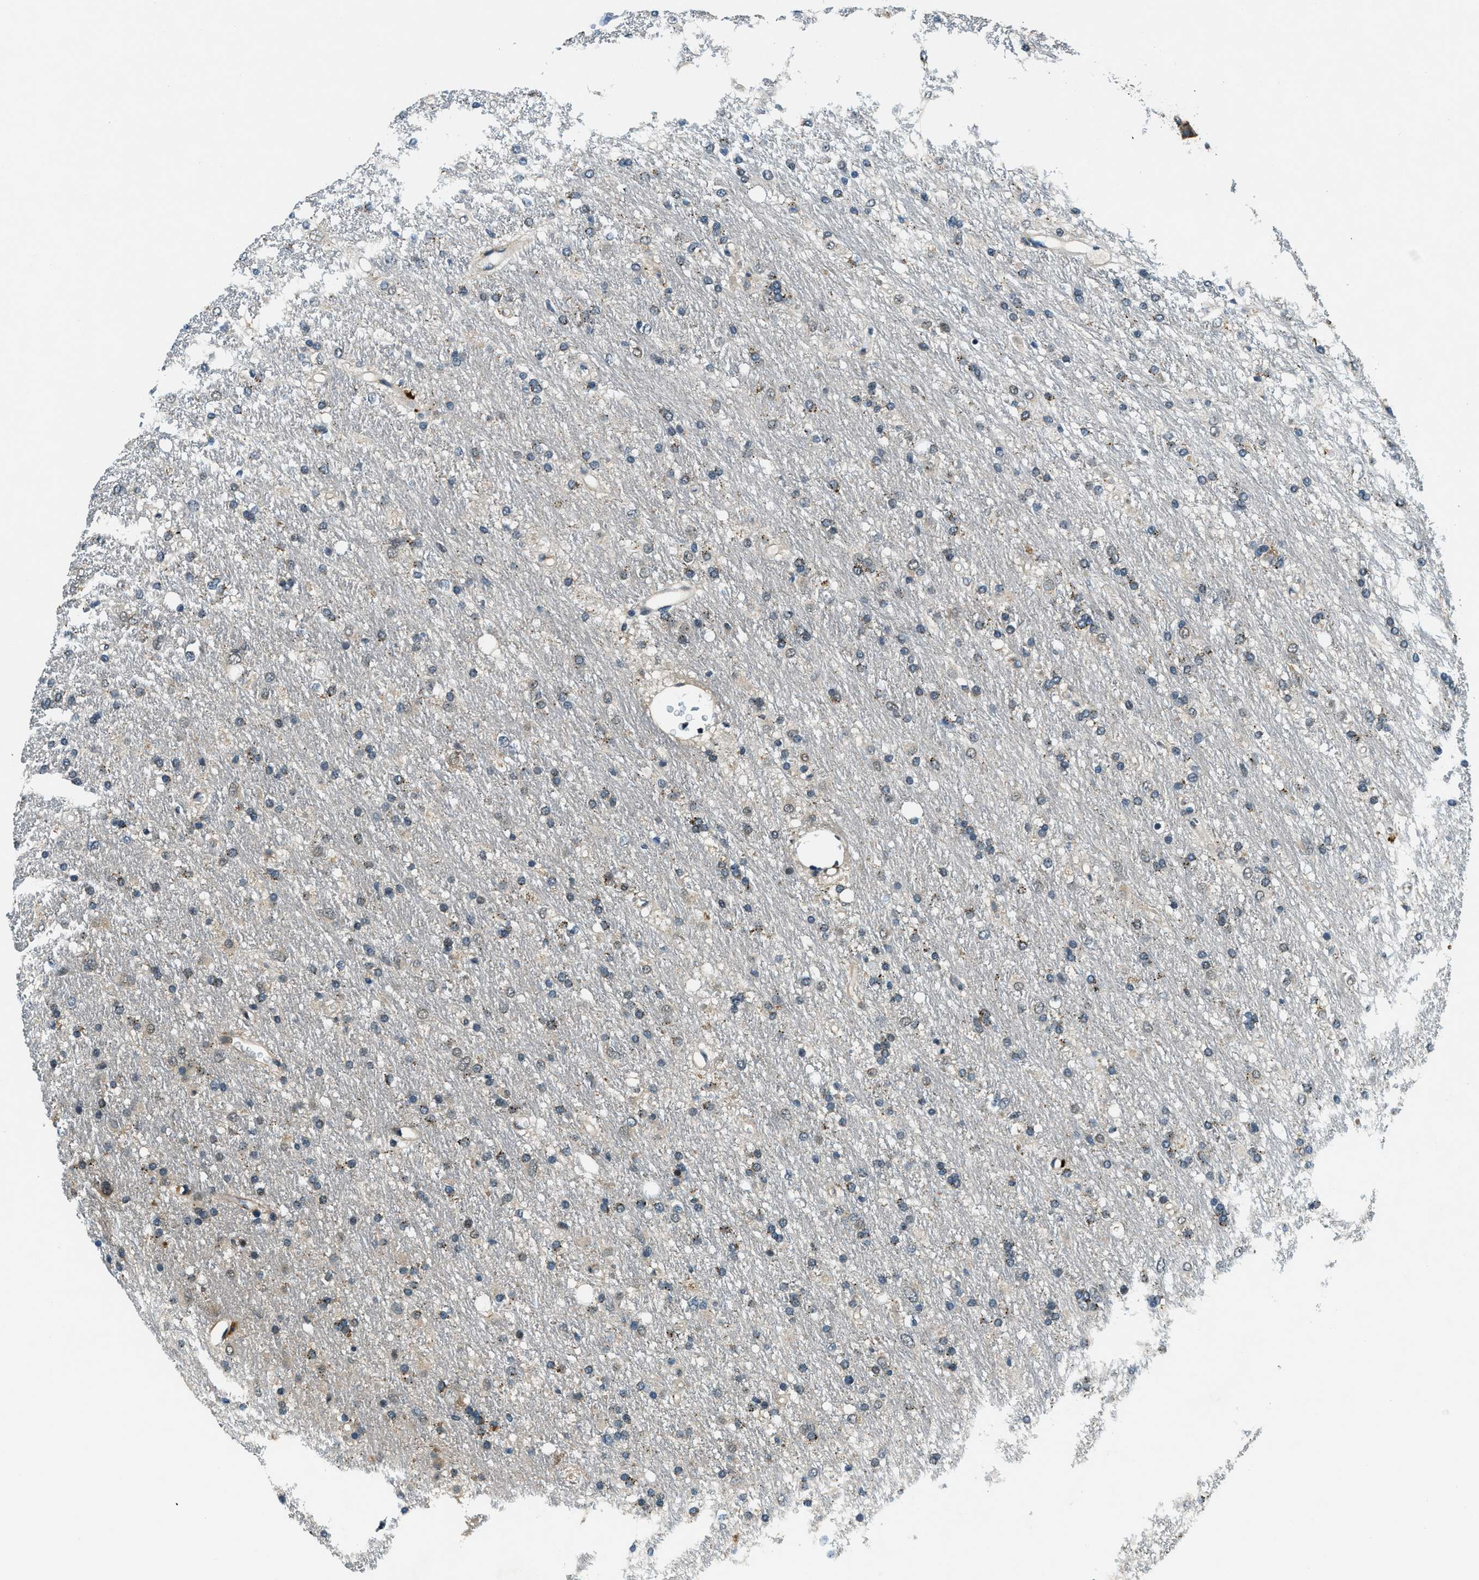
{"staining": {"intensity": "moderate", "quantity": "25%-75%", "location": "cytoplasmic/membranous"}, "tissue": "glioma", "cell_type": "Tumor cells", "image_type": "cancer", "snomed": [{"axis": "morphology", "description": "Glioma, malignant, Low grade"}, {"axis": "topography", "description": "Brain"}], "caption": "The image shows staining of malignant glioma (low-grade), revealing moderate cytoplasmic/membranous protein staining (brown color) within tumor cells.", "gene": "GINM1", "patient": {"sex": "male", "age": 77}}